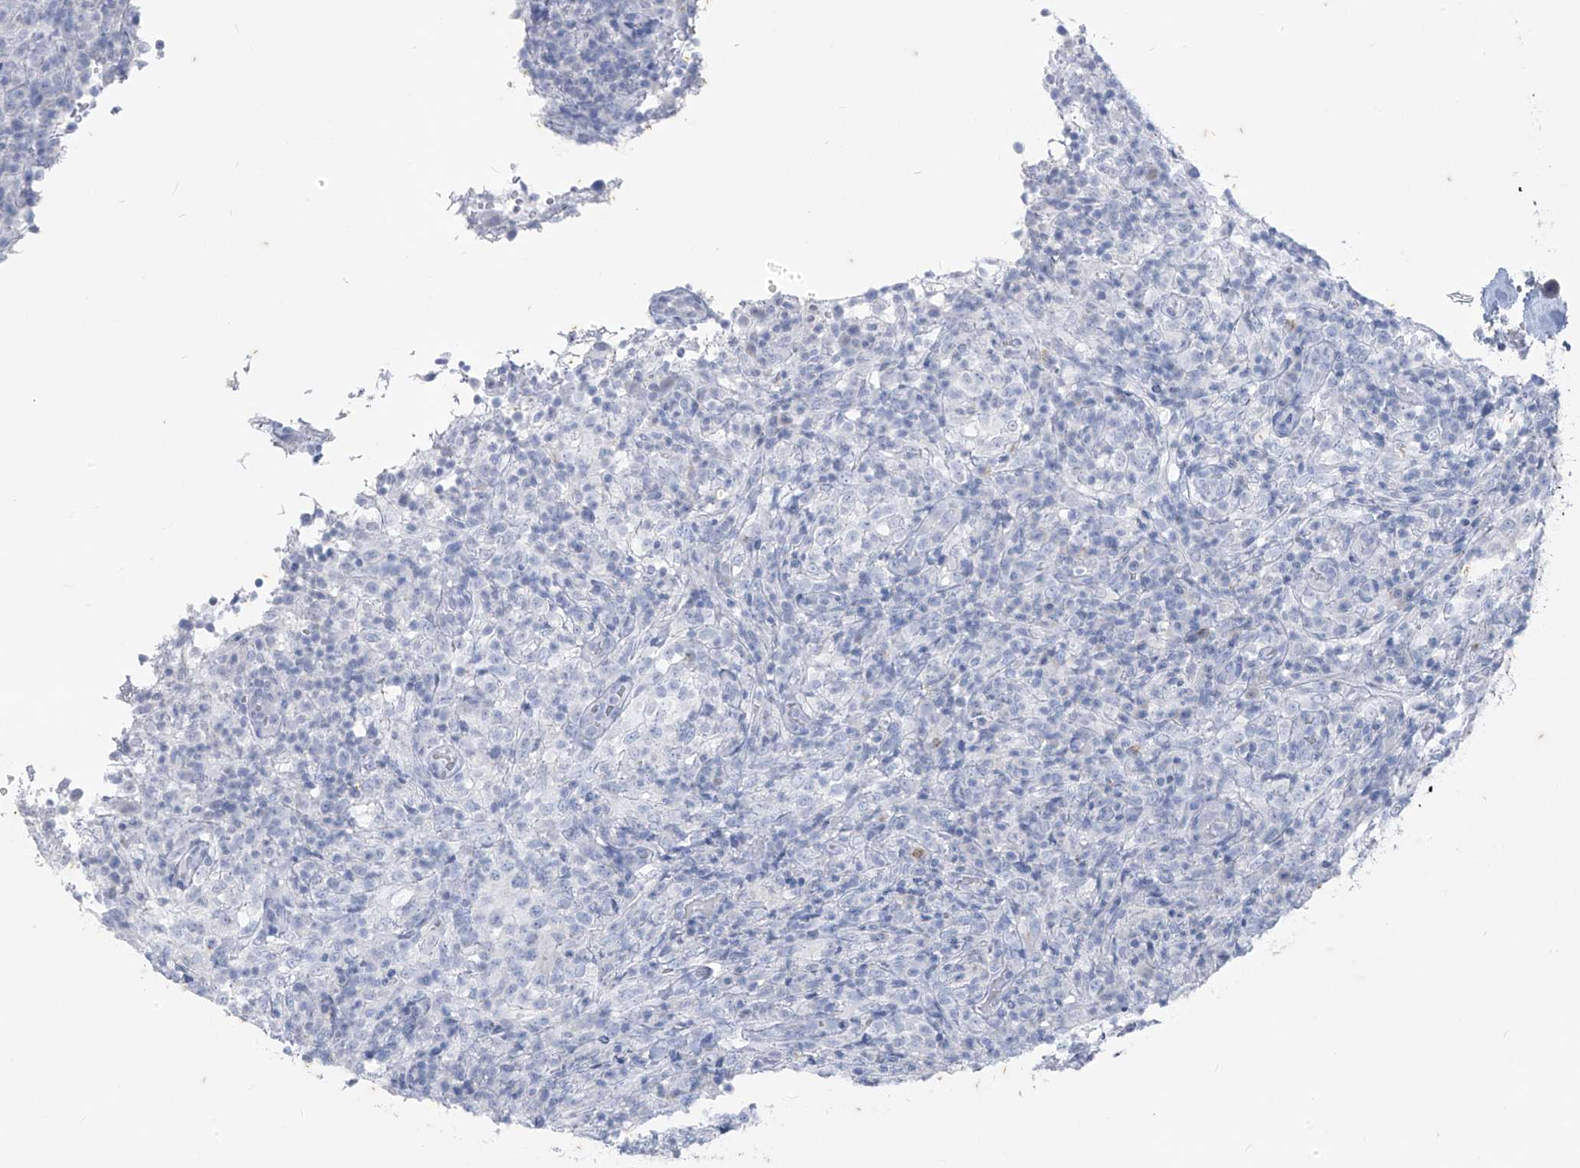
{"staining": {"intensity": "negative", "quantity": "none", "location": "none"}, "tissue": "lymphoma", "cell_type": "Tumor cells", "image_type": "cancer", "snomed": [{"axis": "morphology", "description": "Malignant lymphoma, non-Hodgkin's type, High grade"}, {"axis": "topography", "description": "Lymph node"}], "caption": "The photomicrograph demonstrates no staining of tumor cells in malignant lymphoma, non-Hodgkin's type (high-grade). (DAB (3,3'-diaminobenzidine) immunohistochemistry (IHC), high magnification).", "gene": "CX3CR1", "patient": {"sex": "female", "age": 76}}